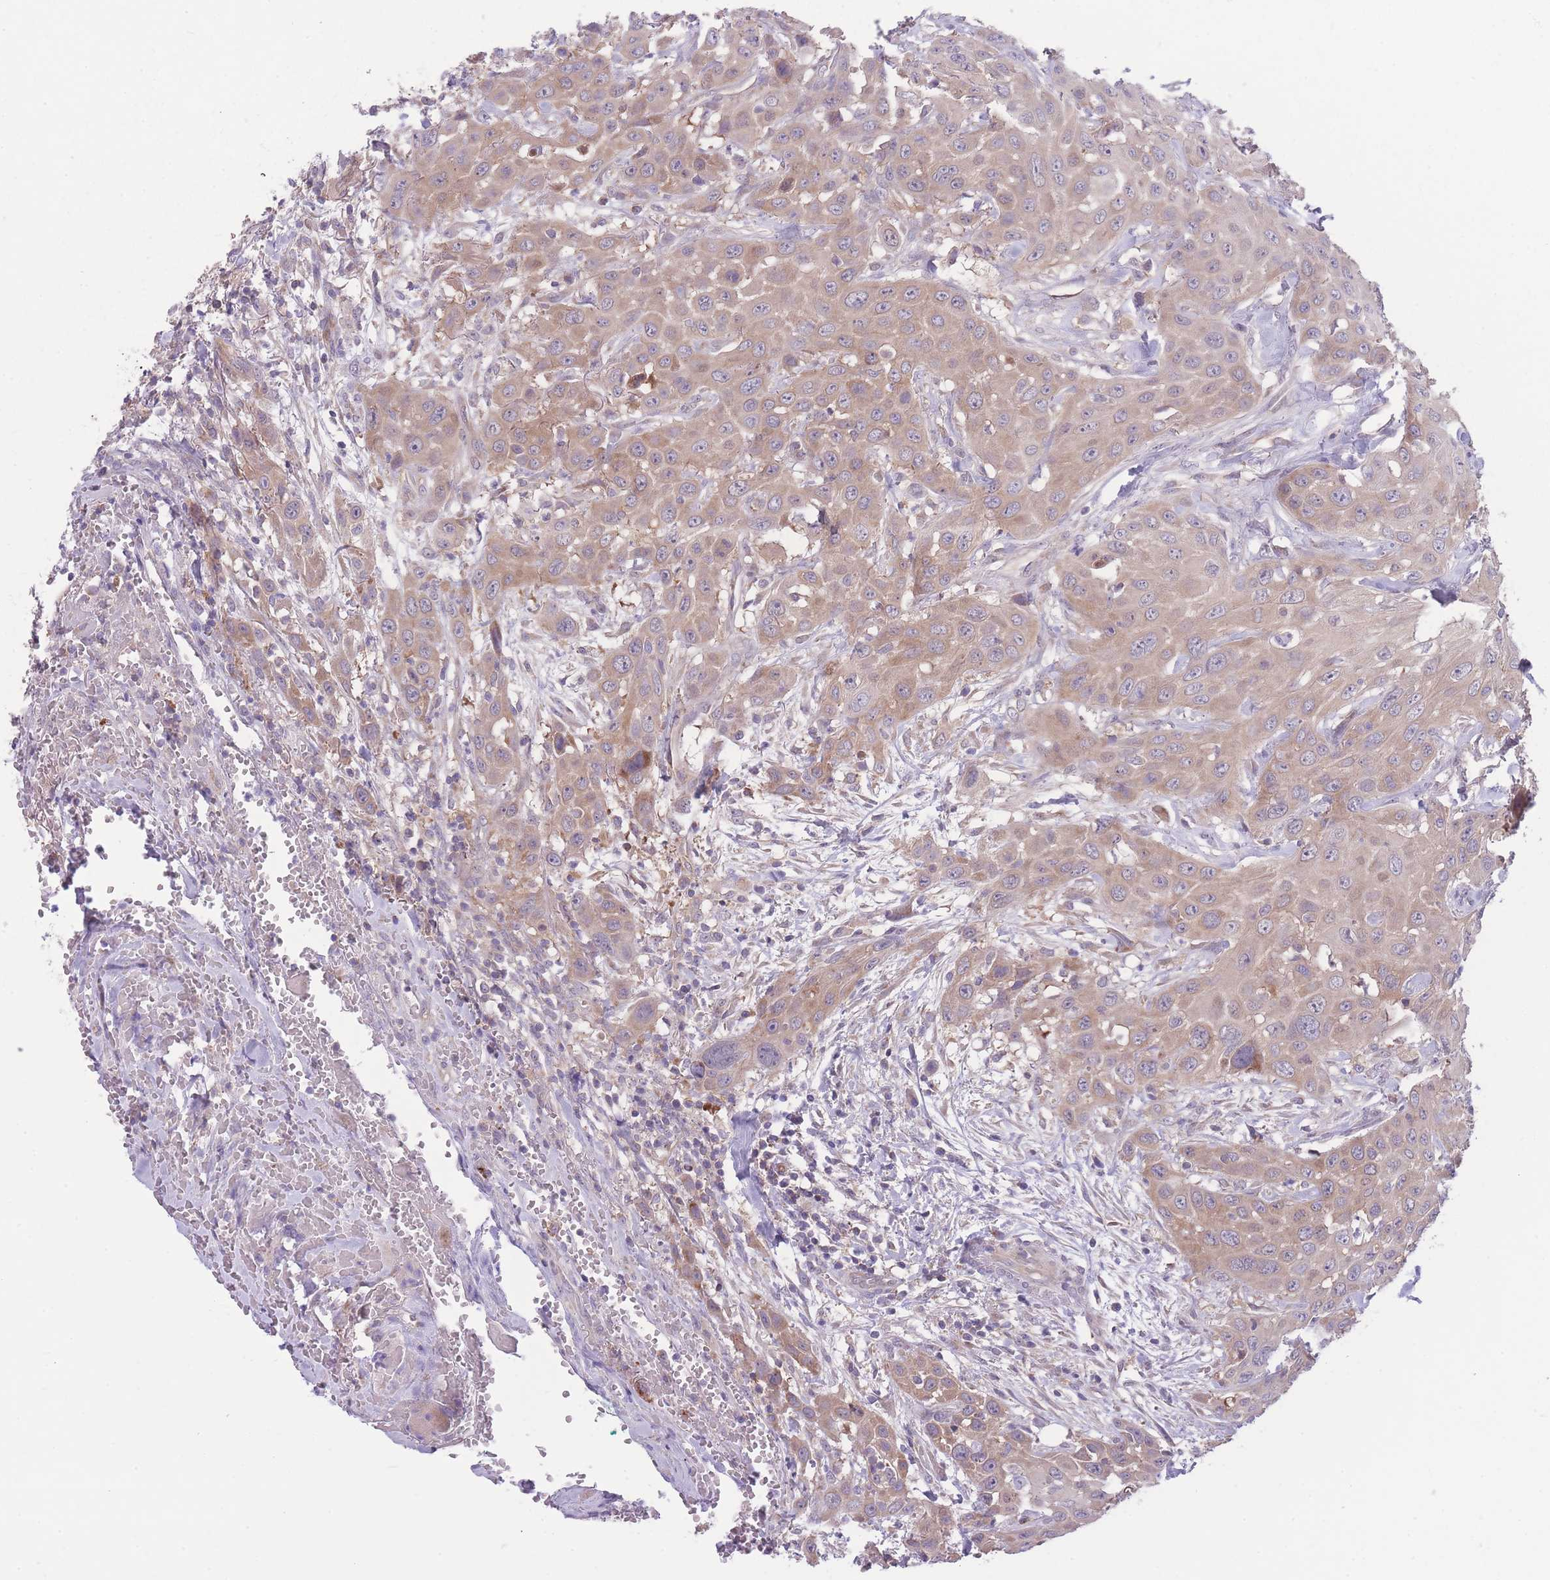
{"staining": {"intensity": "moderate", "quantity": ">75%", "location": "cytoplasmic/membranous"}, "tissue": "head and neck cancer", "cell_type": "Tumor cells", "image_type": "cancer", "snomed": [{"axis": "morphology", "description": "Squamous cell carcinoma, NOS"}, {"axis": "topography", "description": "Head-Neck"}], "caption": "Moderate cytoplasmic/membranous expression is present in approximately >75% of tumor cells in squamous cell carcinoma (head and neck).", "gene": "CCT6B", "patient": {"sex": "male", "age": 81}}